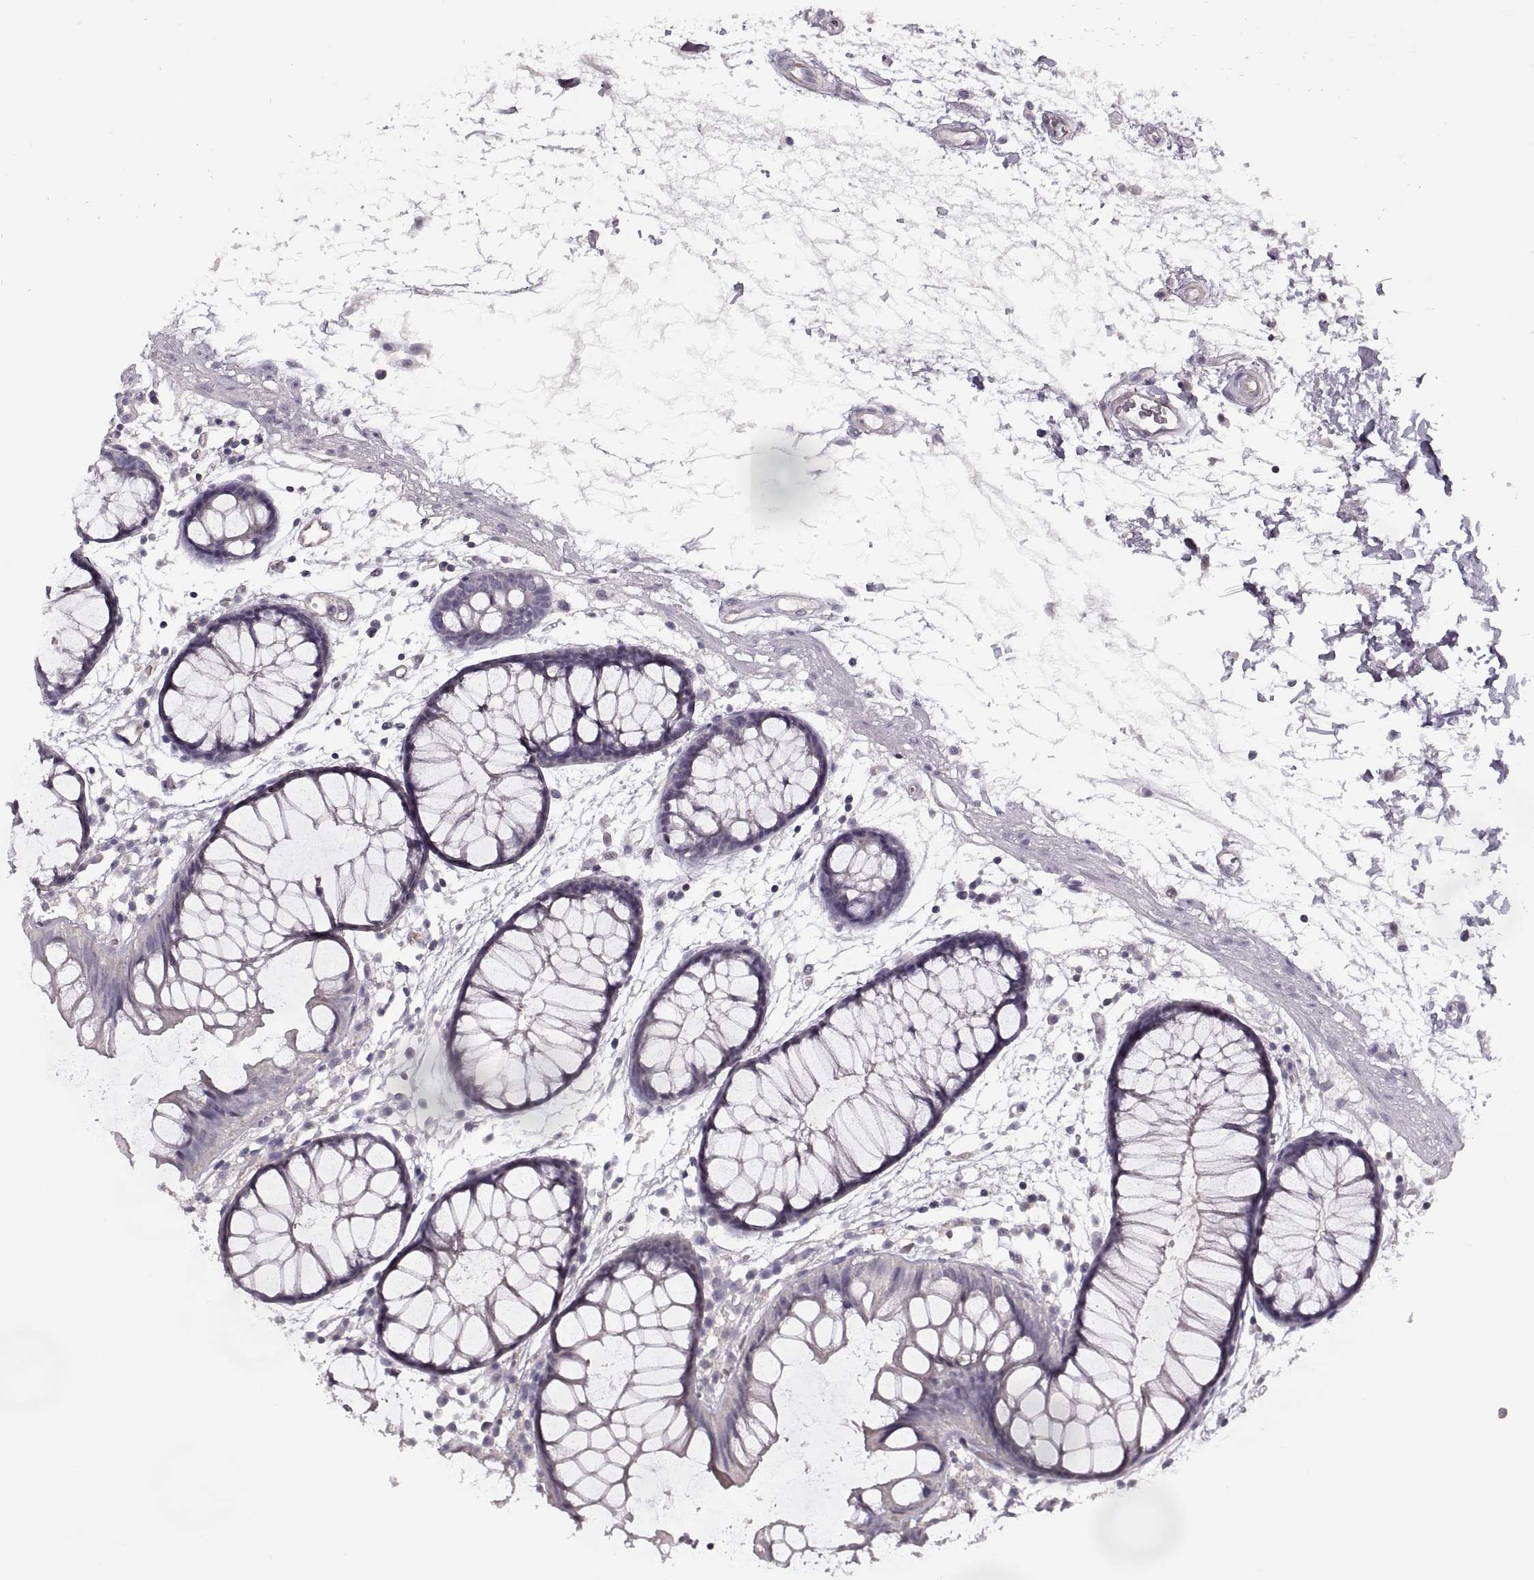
{"staining": {"intensity": "negative", "quantity": "none", "location": "none"}, "tissue": "colon", "cell_type": "Endothelial cells", "image_type": "normal", "snomed": [{"axis": "morphology", "description": "Normal tissue, NOS"}, {"axis": "morphology", "description": "Adenocarcinoma, NOS"}, {"axis": "topography", "description": "Colon"}], "caption": "Immunohistochemistry (IHC) micrograph of benign colon: colon stained with DAB shows no significant protein expression in endothelial cells.", "gene": "LUZP2", "patient": {"sex": "male", "age": 65}}